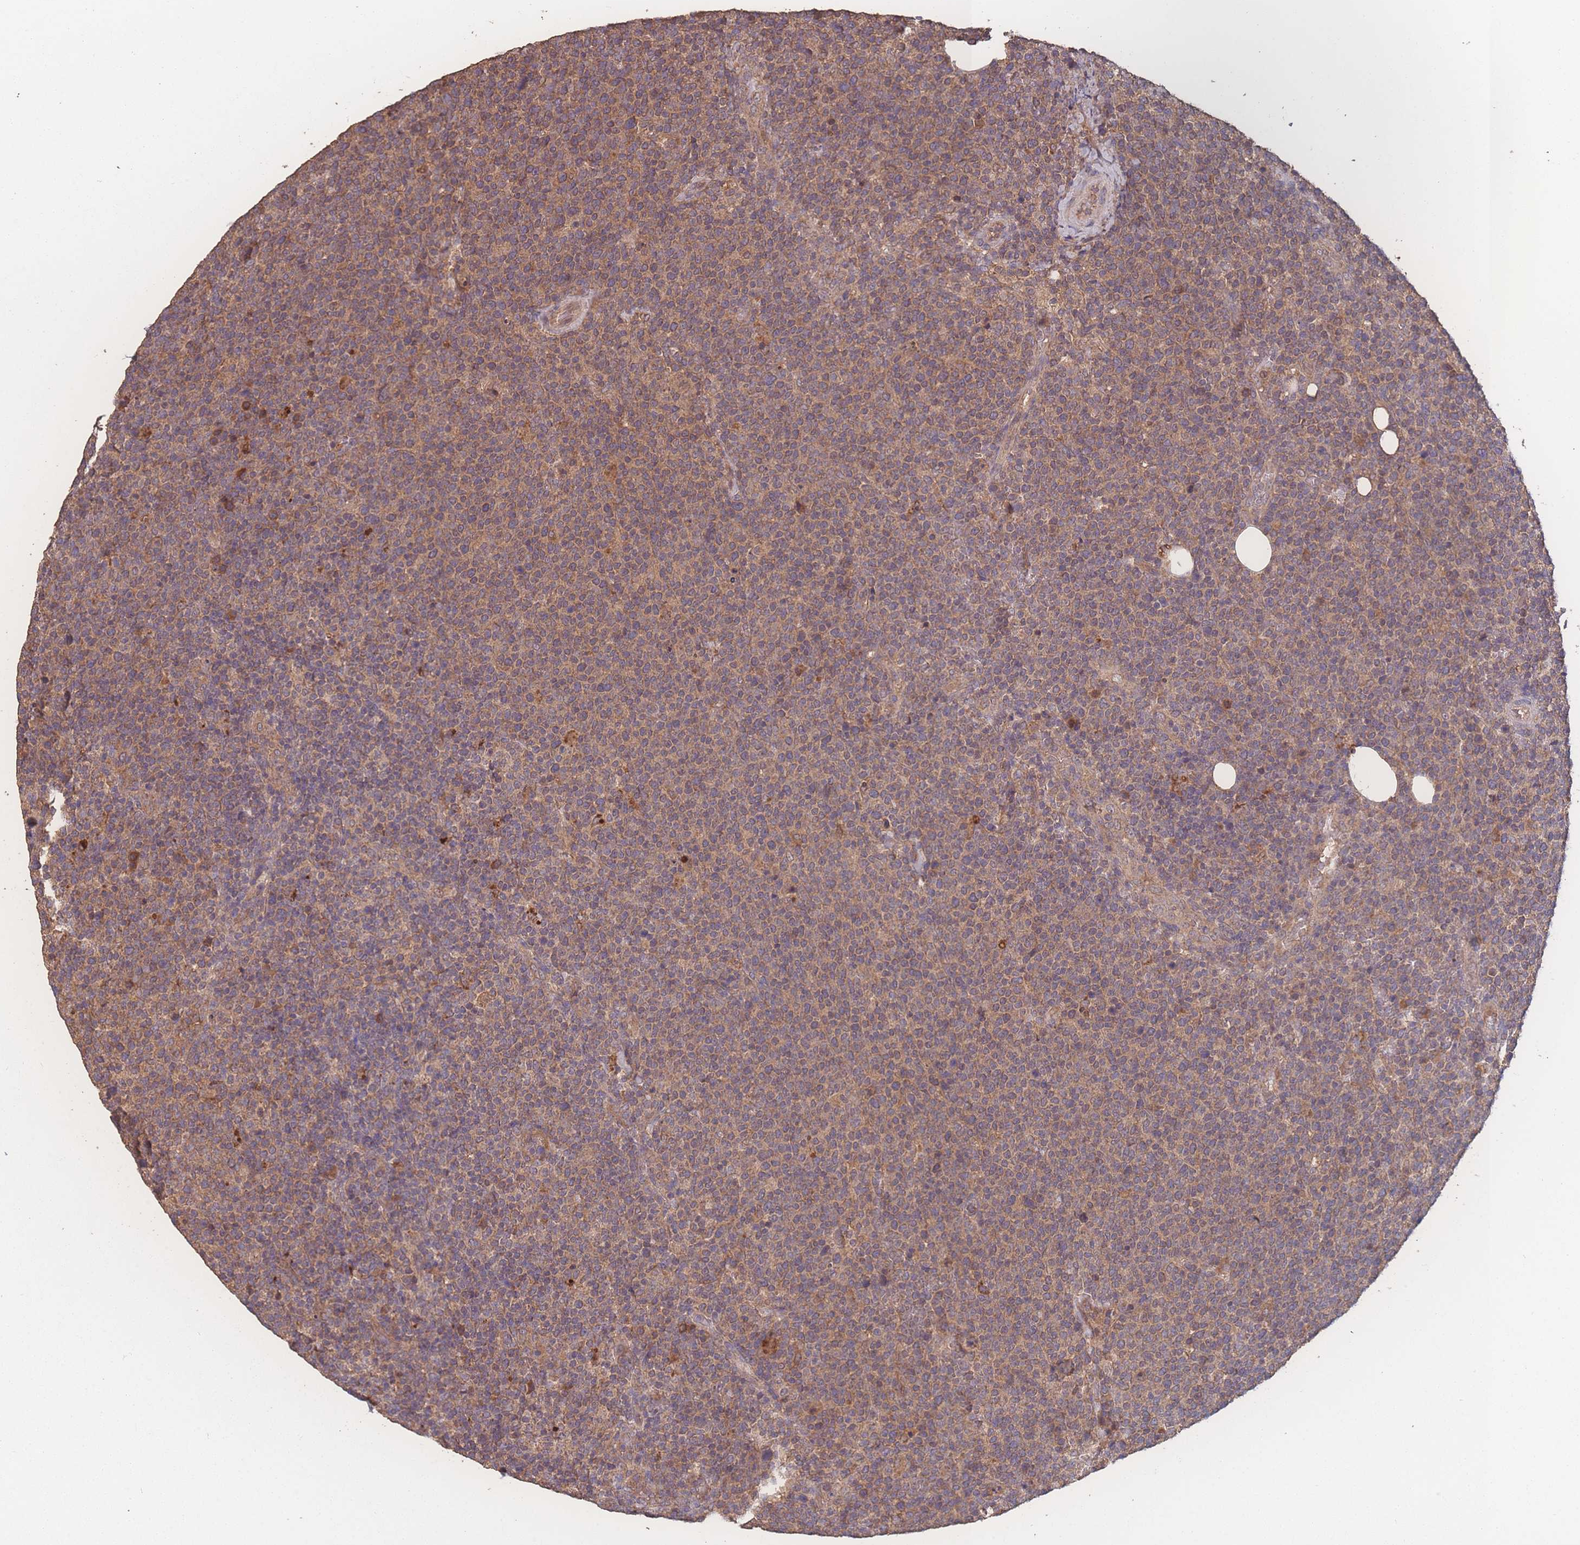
{"staining": {"intensity": "moderate", "quantity": "25%-75%", "location": "cytoplasmic/membranous"}, "tissue": "lymphoma", "cell_type": "Tumor cells", "image_type": "cancer", "snomed": [{"axis": "morphology", "description": "Malignant lymphoma, non-Hodgkin's type, High grade"}, {"axis": "topography", "description": "Lymph node"}], "caption": "High-grade malignant lymphoma, non-Hodgkin's type tissue shows moderate cytoplasmic/membranous staining in about 25%-75% of tumor cells", "gene": "ATXN10", "patient": {"sex": "male", "age": 61}}